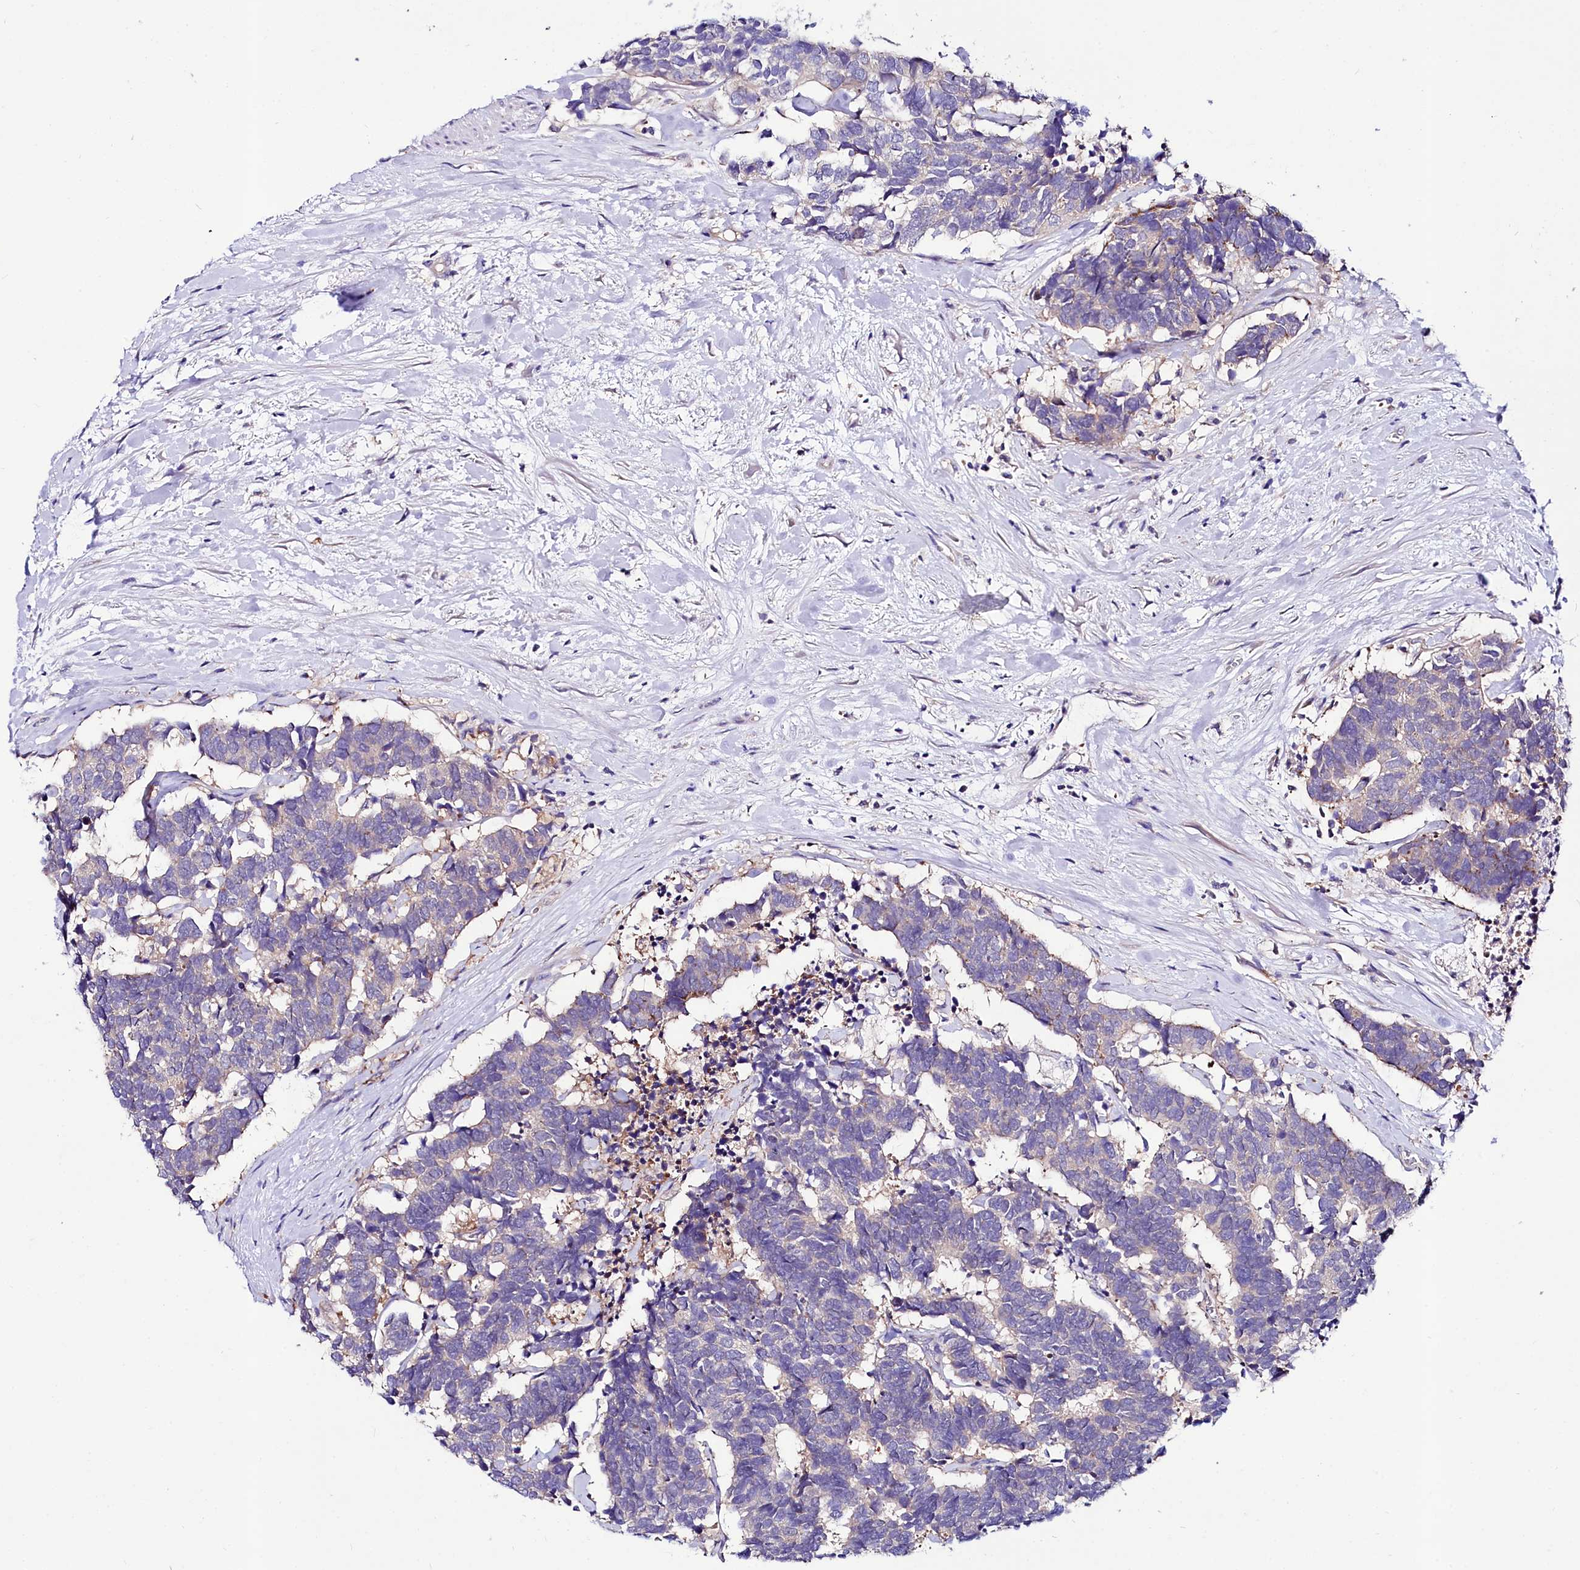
{"staining": {"intensity": "negative", "quantity": "none", "location": "none"}, "tissue": "carcinoid", "cell_type": "Tumor cells", "image_type": "cancer", "snomed": [{"axis": "morphology", "description": "Carcinoma, NOS"}, {"axis": "morphology", "description": "Carcinoid, malignant, NOS"}, {"axis": "topography", "description": "Urinary bladder"}], "caption": "Protein analysis of carcinoma displays no significant positivity in tumor cells.", "gene": "ABHD5", "patient": {"sex": "male", "age": 57}}